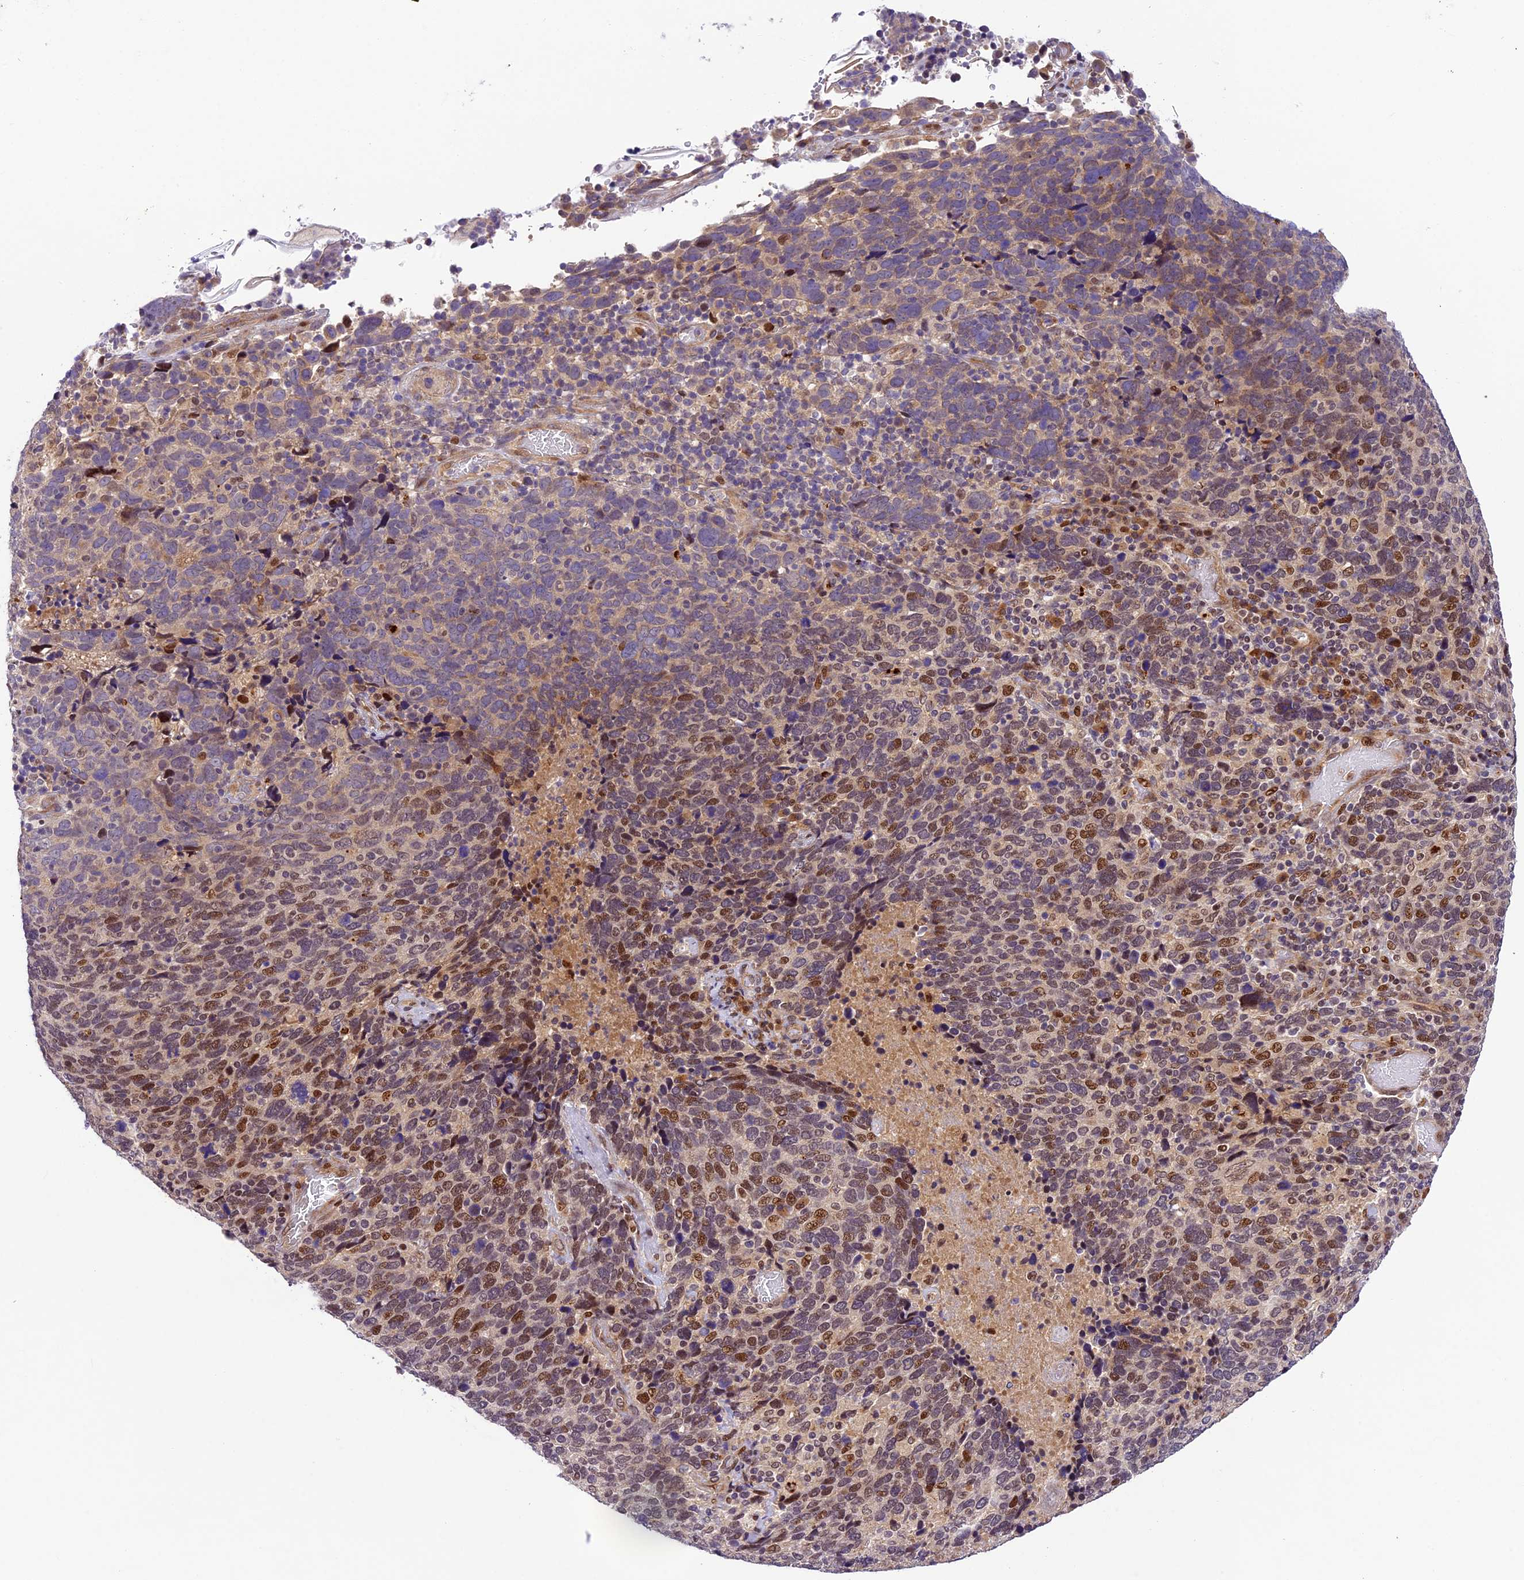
{"staining": {"intensity": "moderate", "quantity": "25%-75%", "location": "nuclear"}, "tissue": "cervical cancer", "cell_type": "Tumor cells", "image_type": "cancer", "snomed": [{"axis": "morphology", "description": "Squamous cell carcinoma, NOS"}, {"axis": "topography", "description": "Cervix"}], "caption": "Immunohistochemical staining of human cervical cancer (squamous cell carcinoma) demonstrates medium levels of moderate nuclear protein positivity in approximately 25%-75% of tumor cells. The staining is performed using DAB (3,3'-diaminobenzidine) brown chromogen to label protein expression. The nuclei are counter-stained blue using hematoxylin.", "gene": "NEK8", "patient": {"sex": "female", "age": 41}}